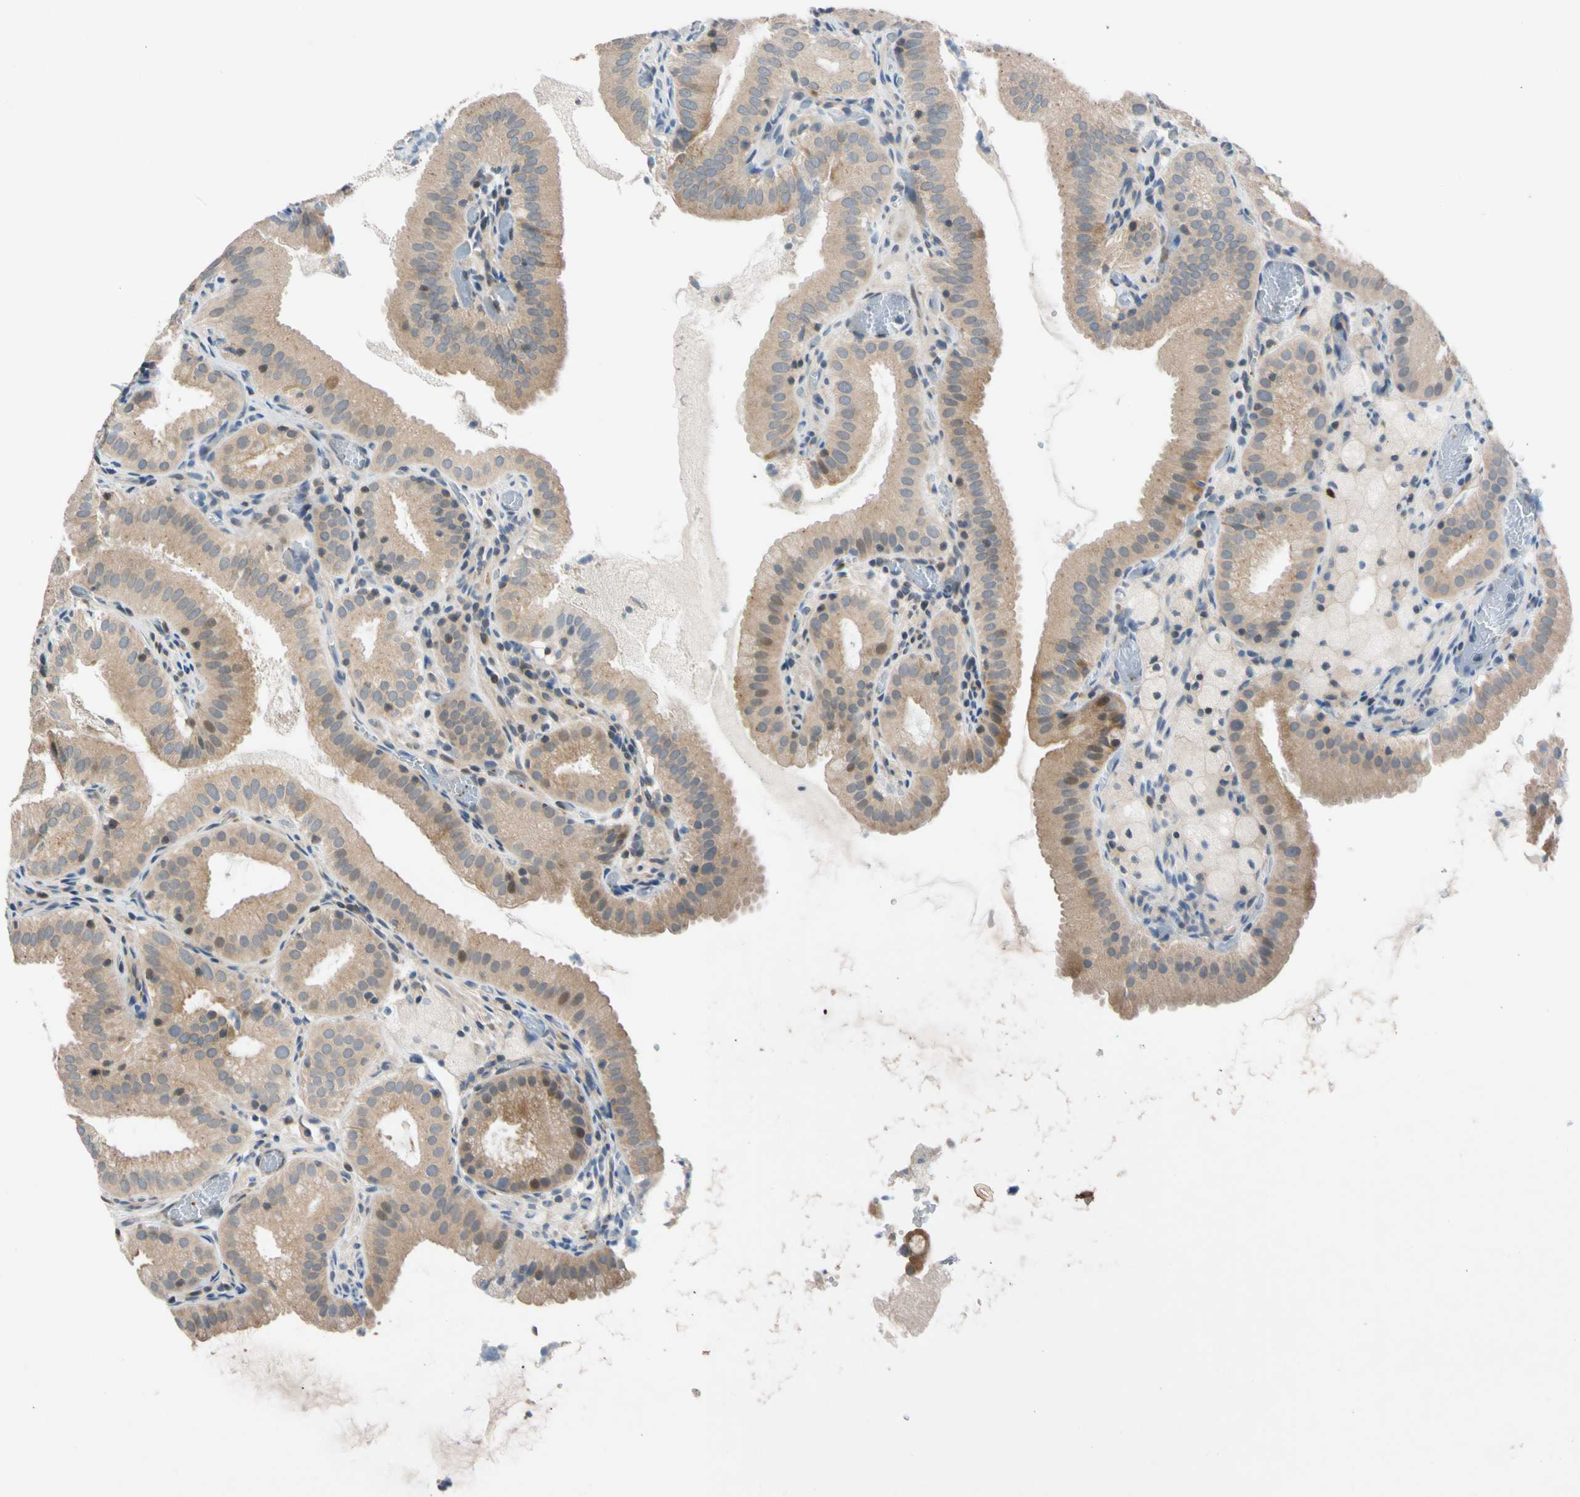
{"staining": {"intensity": "moderate", "quantity": ">75%", "location": "cytoplasmic/membranous"}, "tissue": "gallbladder", "cell_type": "Glandular cells", "image_type": "normal", "snomed": [{"axis": "morphology", "description": "Normal tissue, NOS"}, {"axis": "topography", "description": "Gallbladder"}], "caption": "There is medium levels of moderate cytoplasmic/membranous expression in glandular cells of benign gallbladder, as demonstrated by immunohistochemical staining (brown color).", "gene": "CNST", "patient": {"sex": "male", "age": 54}}